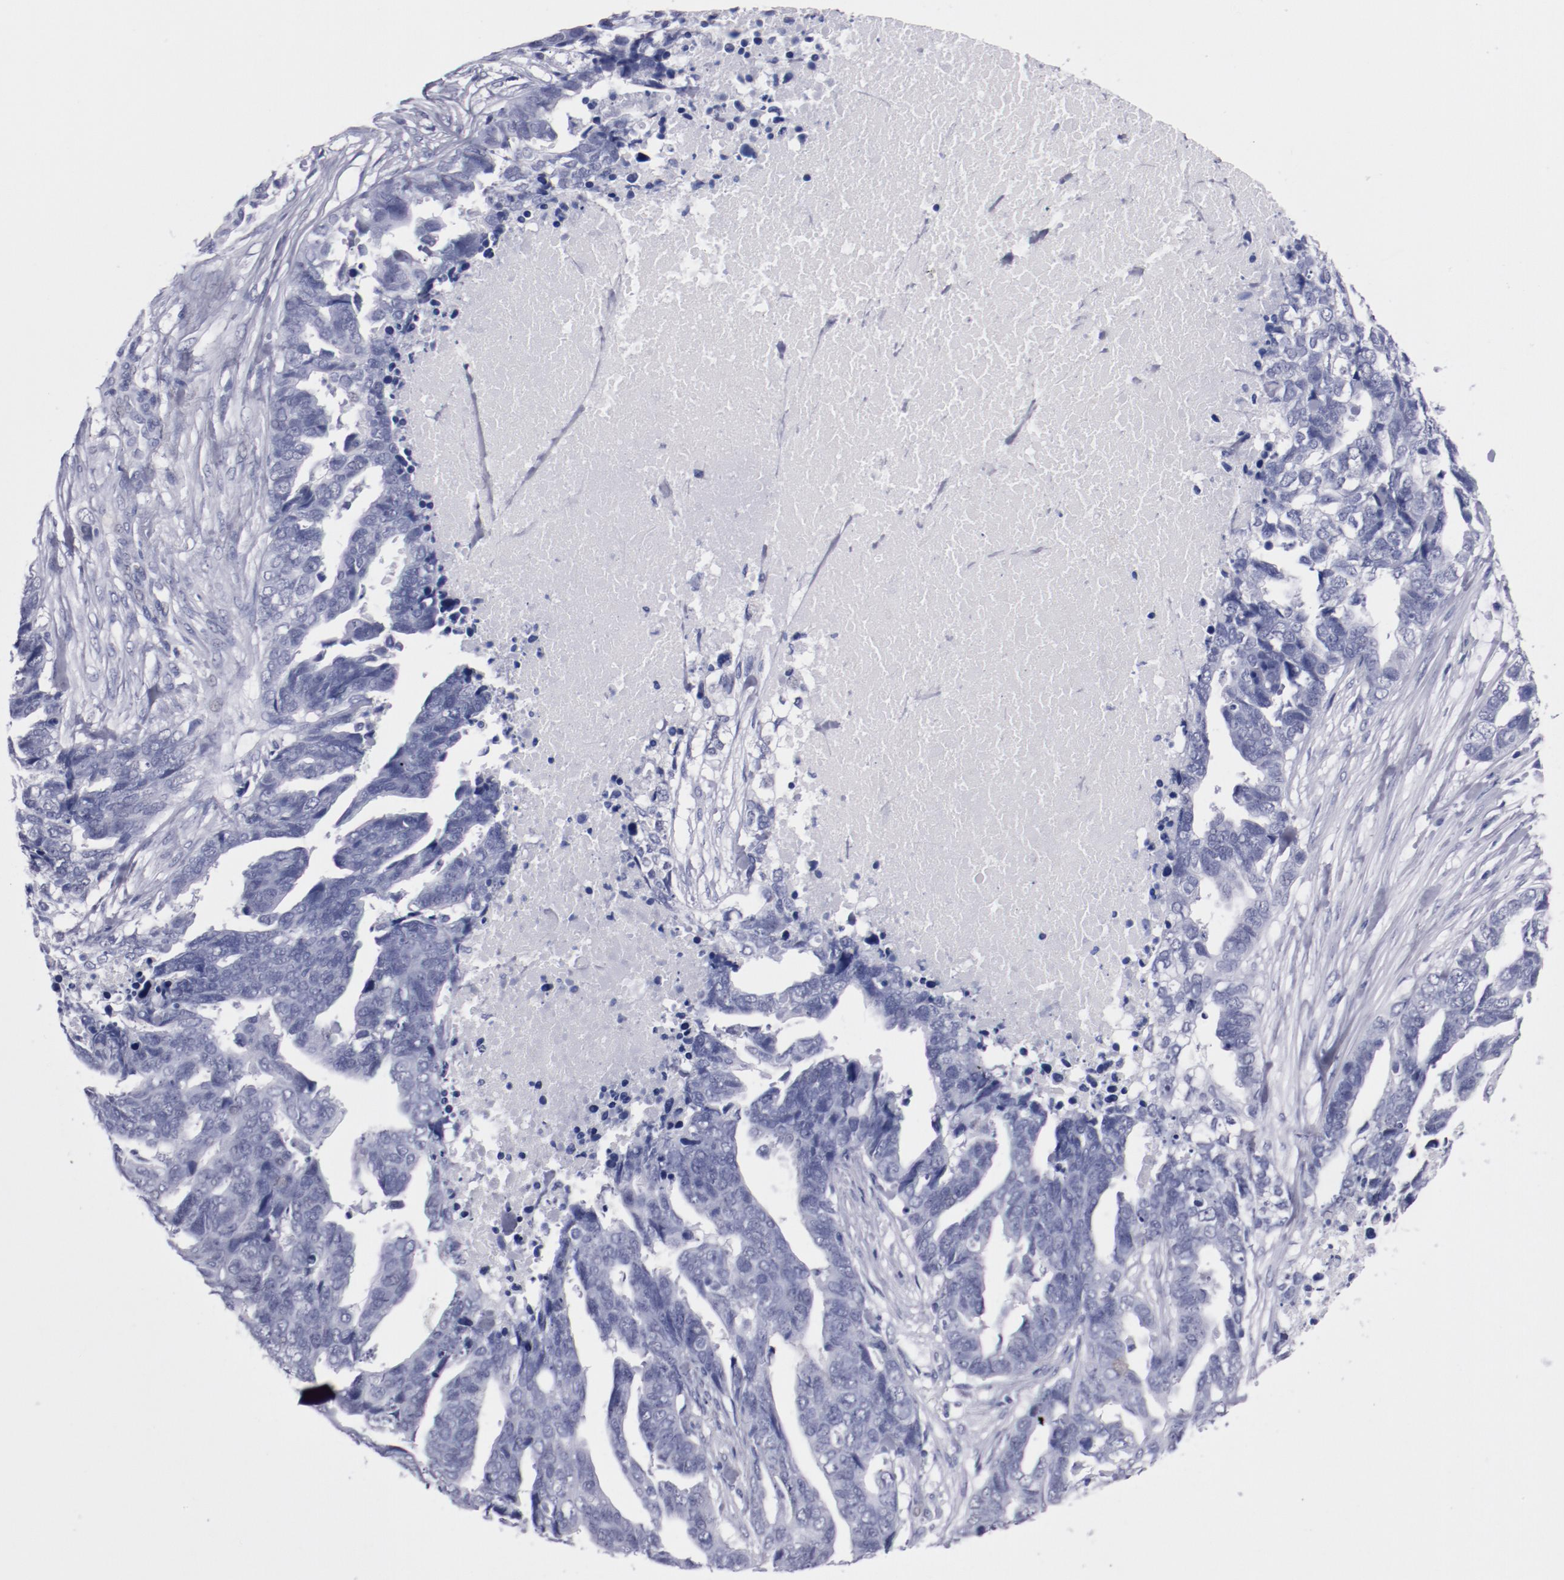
{"staining": {"intensity": "negative", "quantity": "none", "location": "none"}, "tissue": "ovarian cancer", "cell_type": "Tumor cells", "image_type": "cancer", "snomed": [{"axis": "morphology", "description": "Normal tissue, NOS"}, {"axis": "morphology", "description": "Cystadenocarcinoma, serous, NOS"}, {"axis": "topography", "description": "Fallopian tube"}, {"axis": "topography", "description": "Ovary"}], "caption": "The micrograph exhibits no significant expression in tumor cells of serous cystadenocarcinoma (ovarian). (DAB IHC with hematoxylin counter stain).", "gene": "HNF1B", "patient": {"sex": "female", "age": 56}}